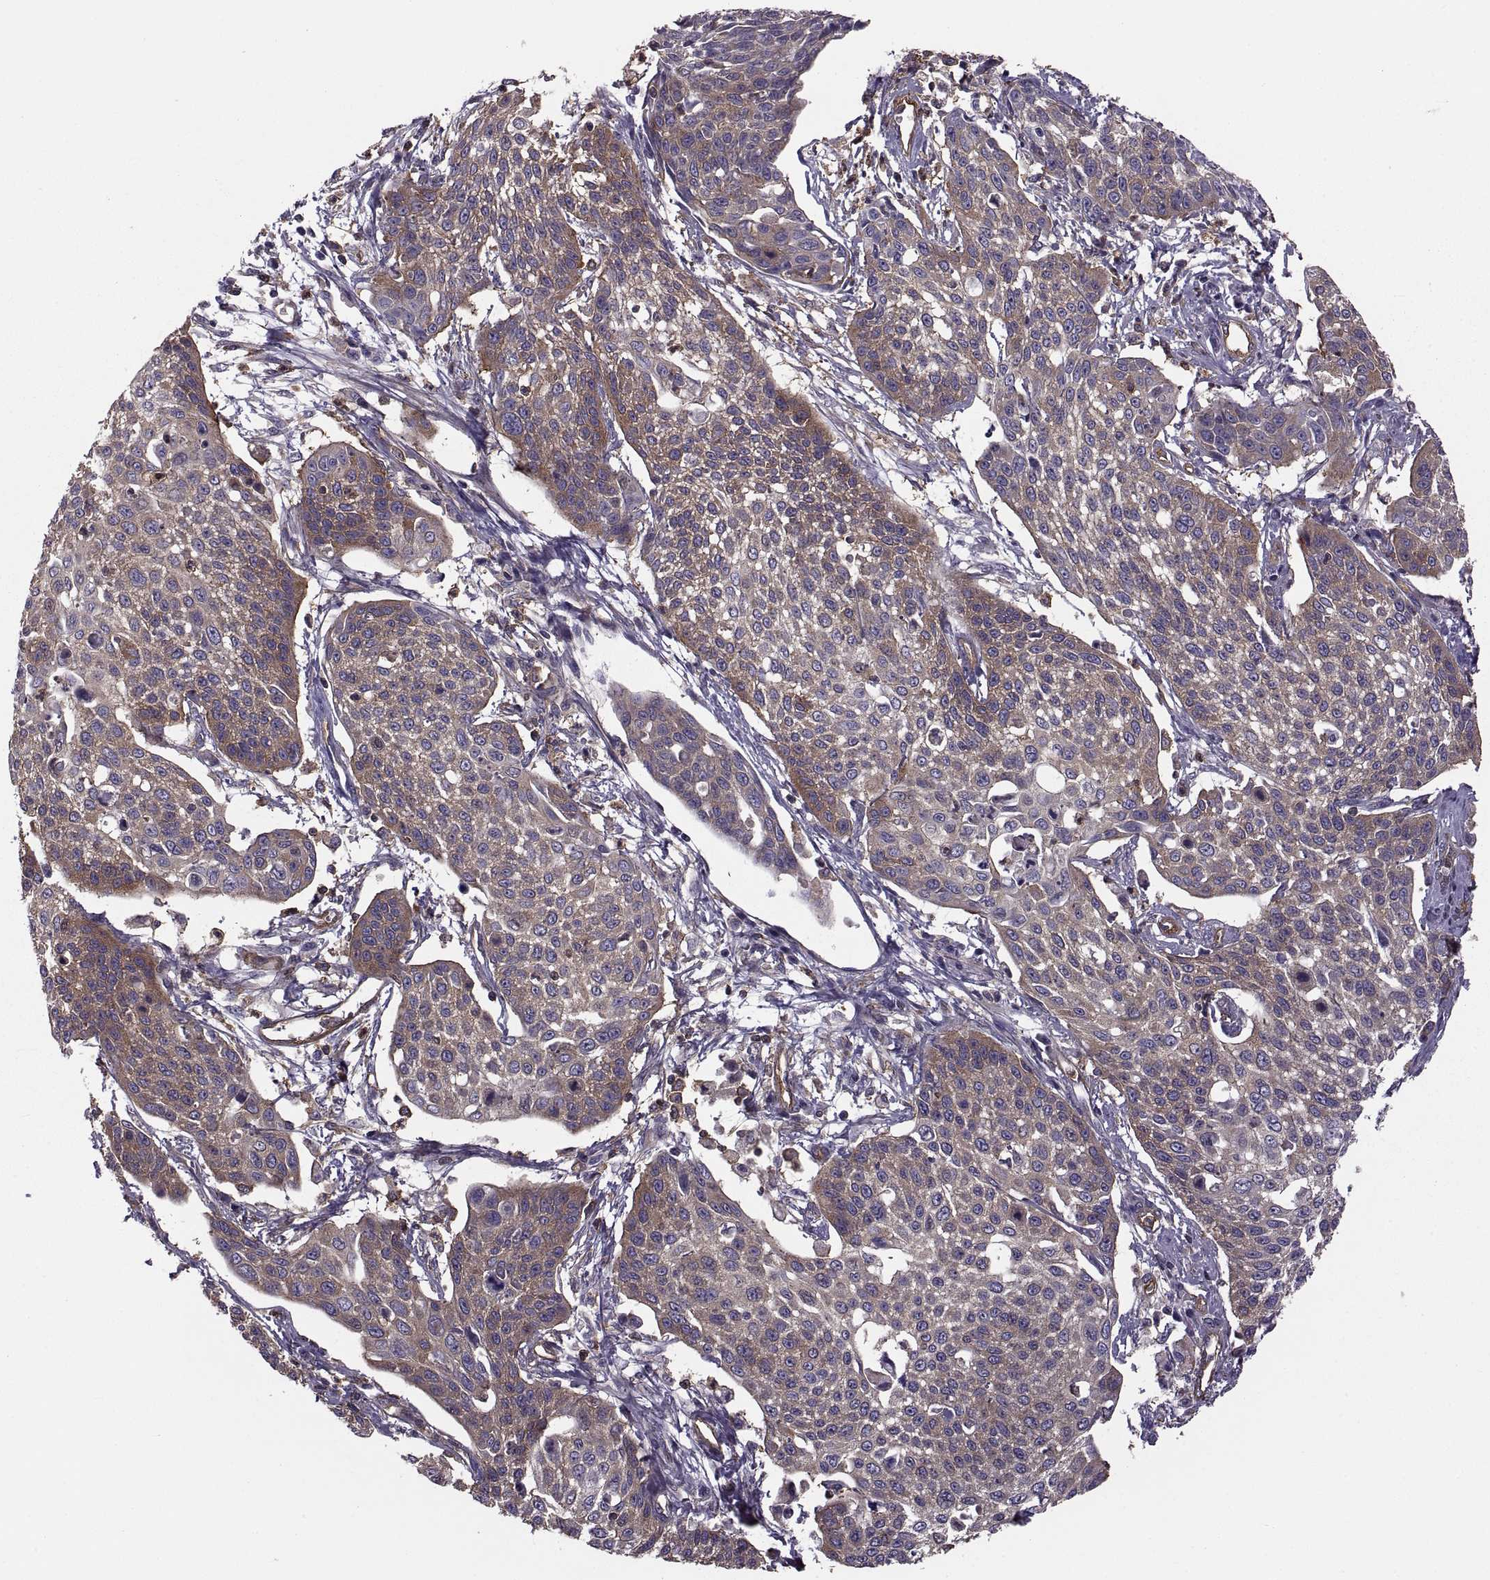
{"staining": {"intensity": "moderate", "quantity": ">75%", "location": "cytoplasmic/membranous"}, "tissue": "cervical cancer", "cell_type": "Tumor cells", "image_type": "cancer", "snomed": [{"axis": "morphology", "description": "Squamous cell carcinoma, NOS"}, {"axis": "topography", "description": "Cervix"}], "caption": "IHC (DAB (3,3'-diaminobenzidine)) staining of human cervical cancer (squamous cell carcinoma) demonstrates moderate cytoplasmic/membranous protein positivity in approximately >75% of tumor cells.", "gene": "MYH9", "patient": {"sex": "female", "age": 34}}